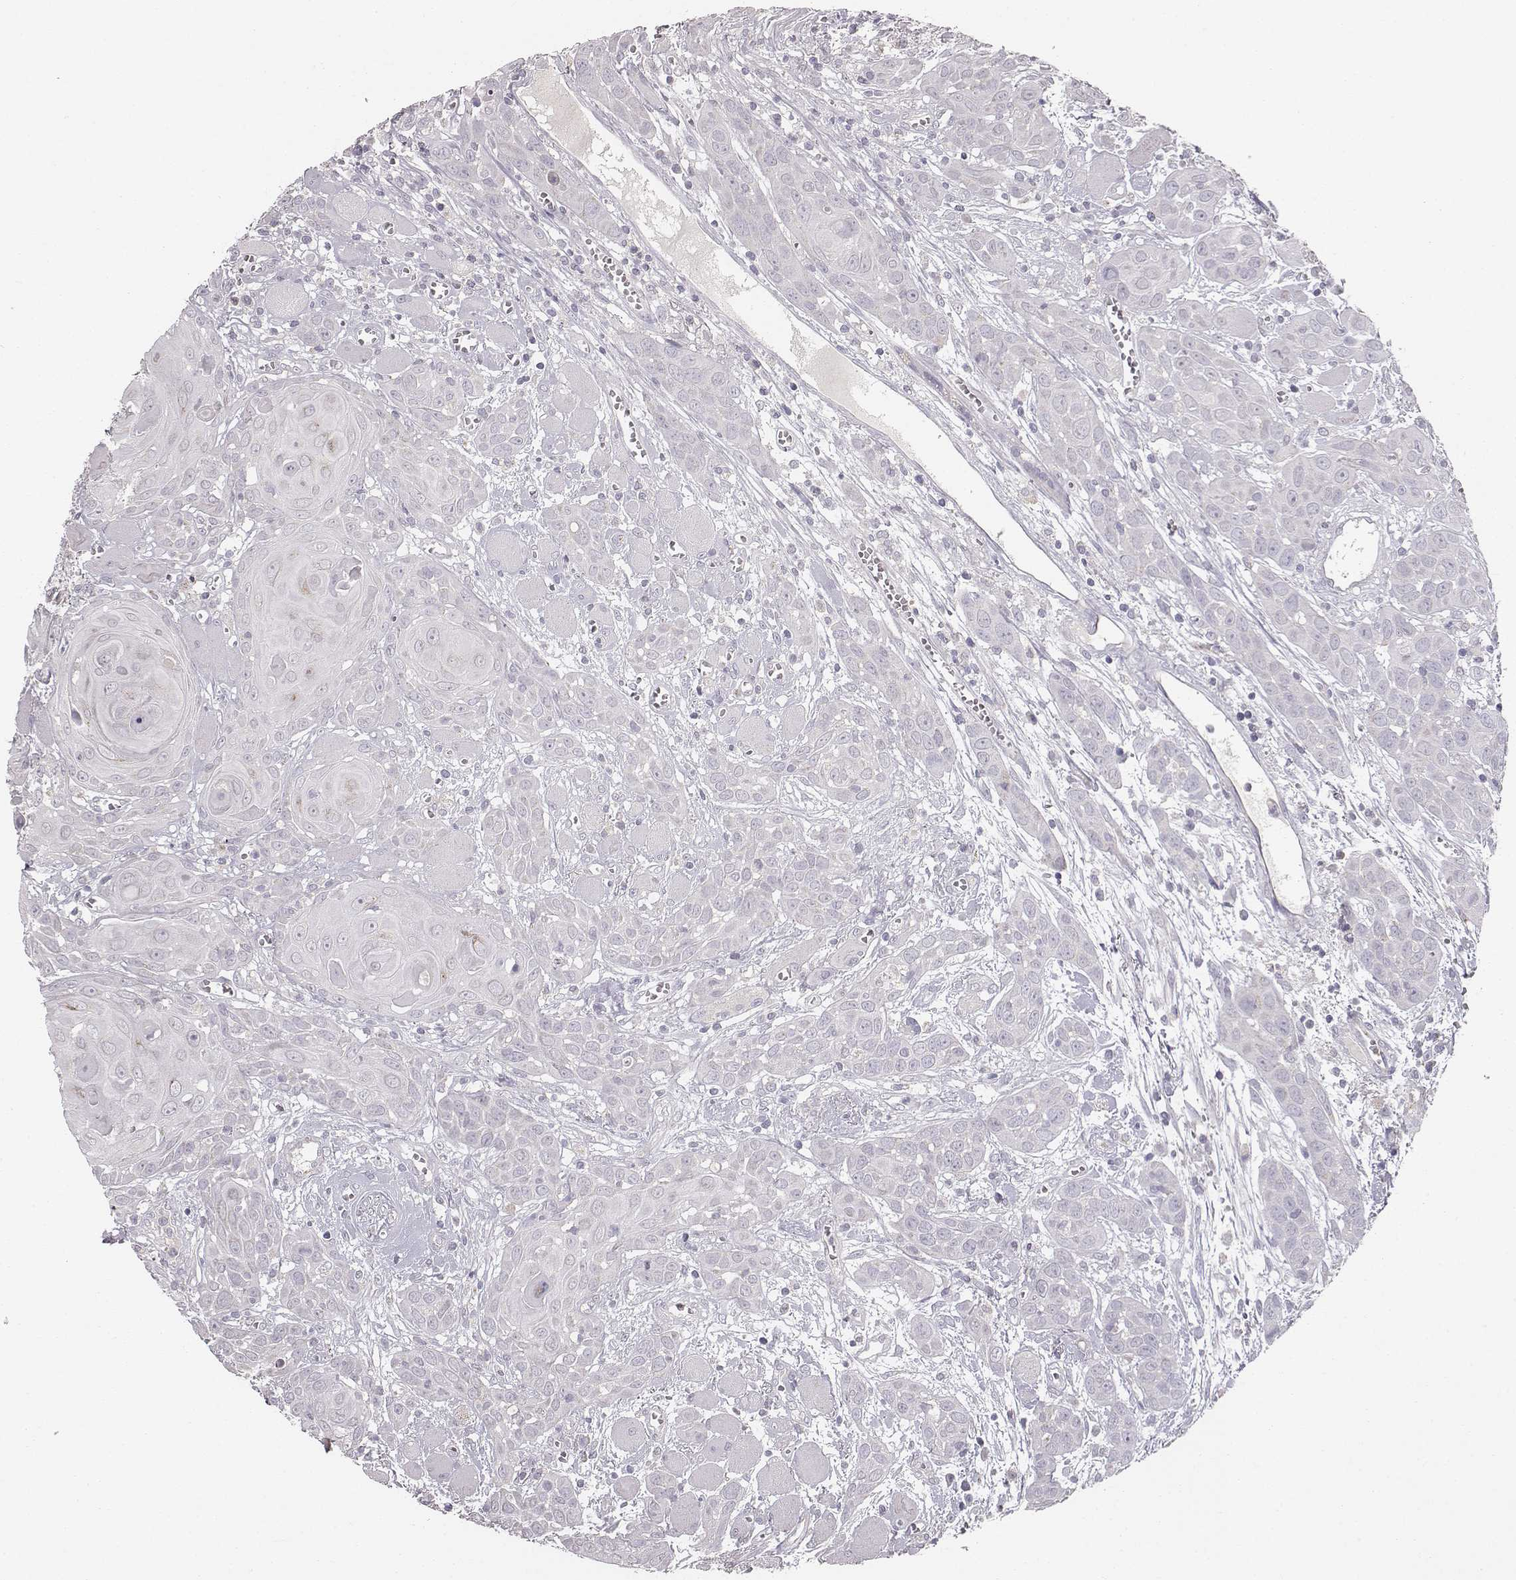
{"staining": {"intensity": "negative", "quantity": "none", "location": "none"}, "tissue": "head and neck cancer", "cell_type": "Tumor cells", "image_type": "cancer", "snomed": [{"axis": "morphology", "description": "Squamous cell carcinoma, NOS"}, {"axis": "topography", "description": "Head-Neck"}], "caption": "DAB immunohistochemical staining of head and neck squamous cell carcinoma exhibits no significant positivity in tumor cells.", "gene": "ABCD3", "patient": {"sex": "female", "age": 80}}